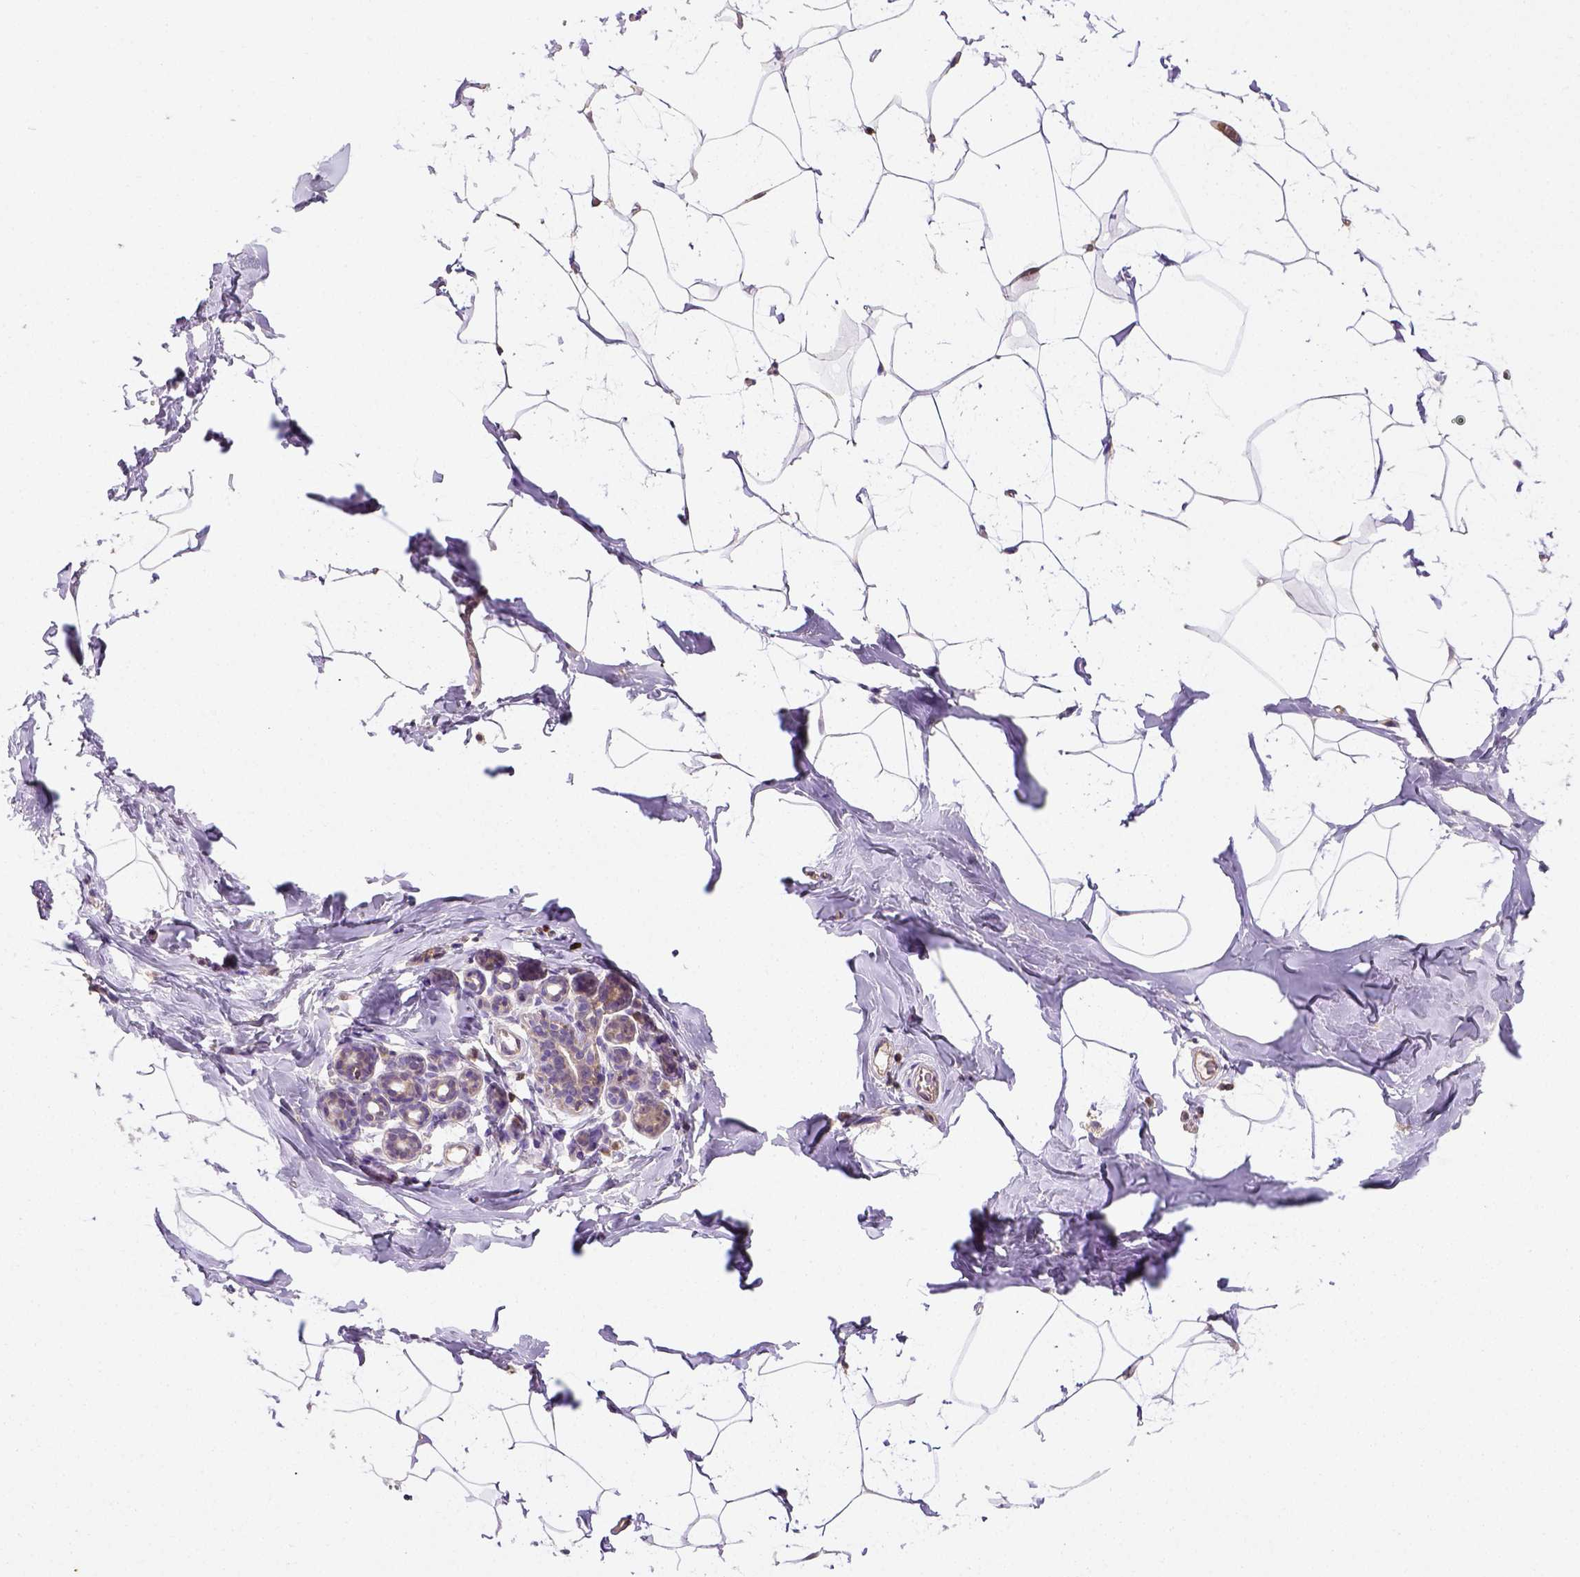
{"staining": {"intensity": "weak", "quantity": ">75%", "location": "cytoplasmic/membranous"}, "tissue": "breast", "cell_type": "Adipocytes", "image_type": "normal", "snomed": [{"axis": "morphology", "description": "Normal tissue, NOS"}, {"axis": "topography", "description": "Breast"}], "caption": "Weak cytoplasmic/membranous expression is seen in approximately >75% of adipocytes in benign breast.", "gene": "MATK", "patient": {"sex": "female", "age": 32}}